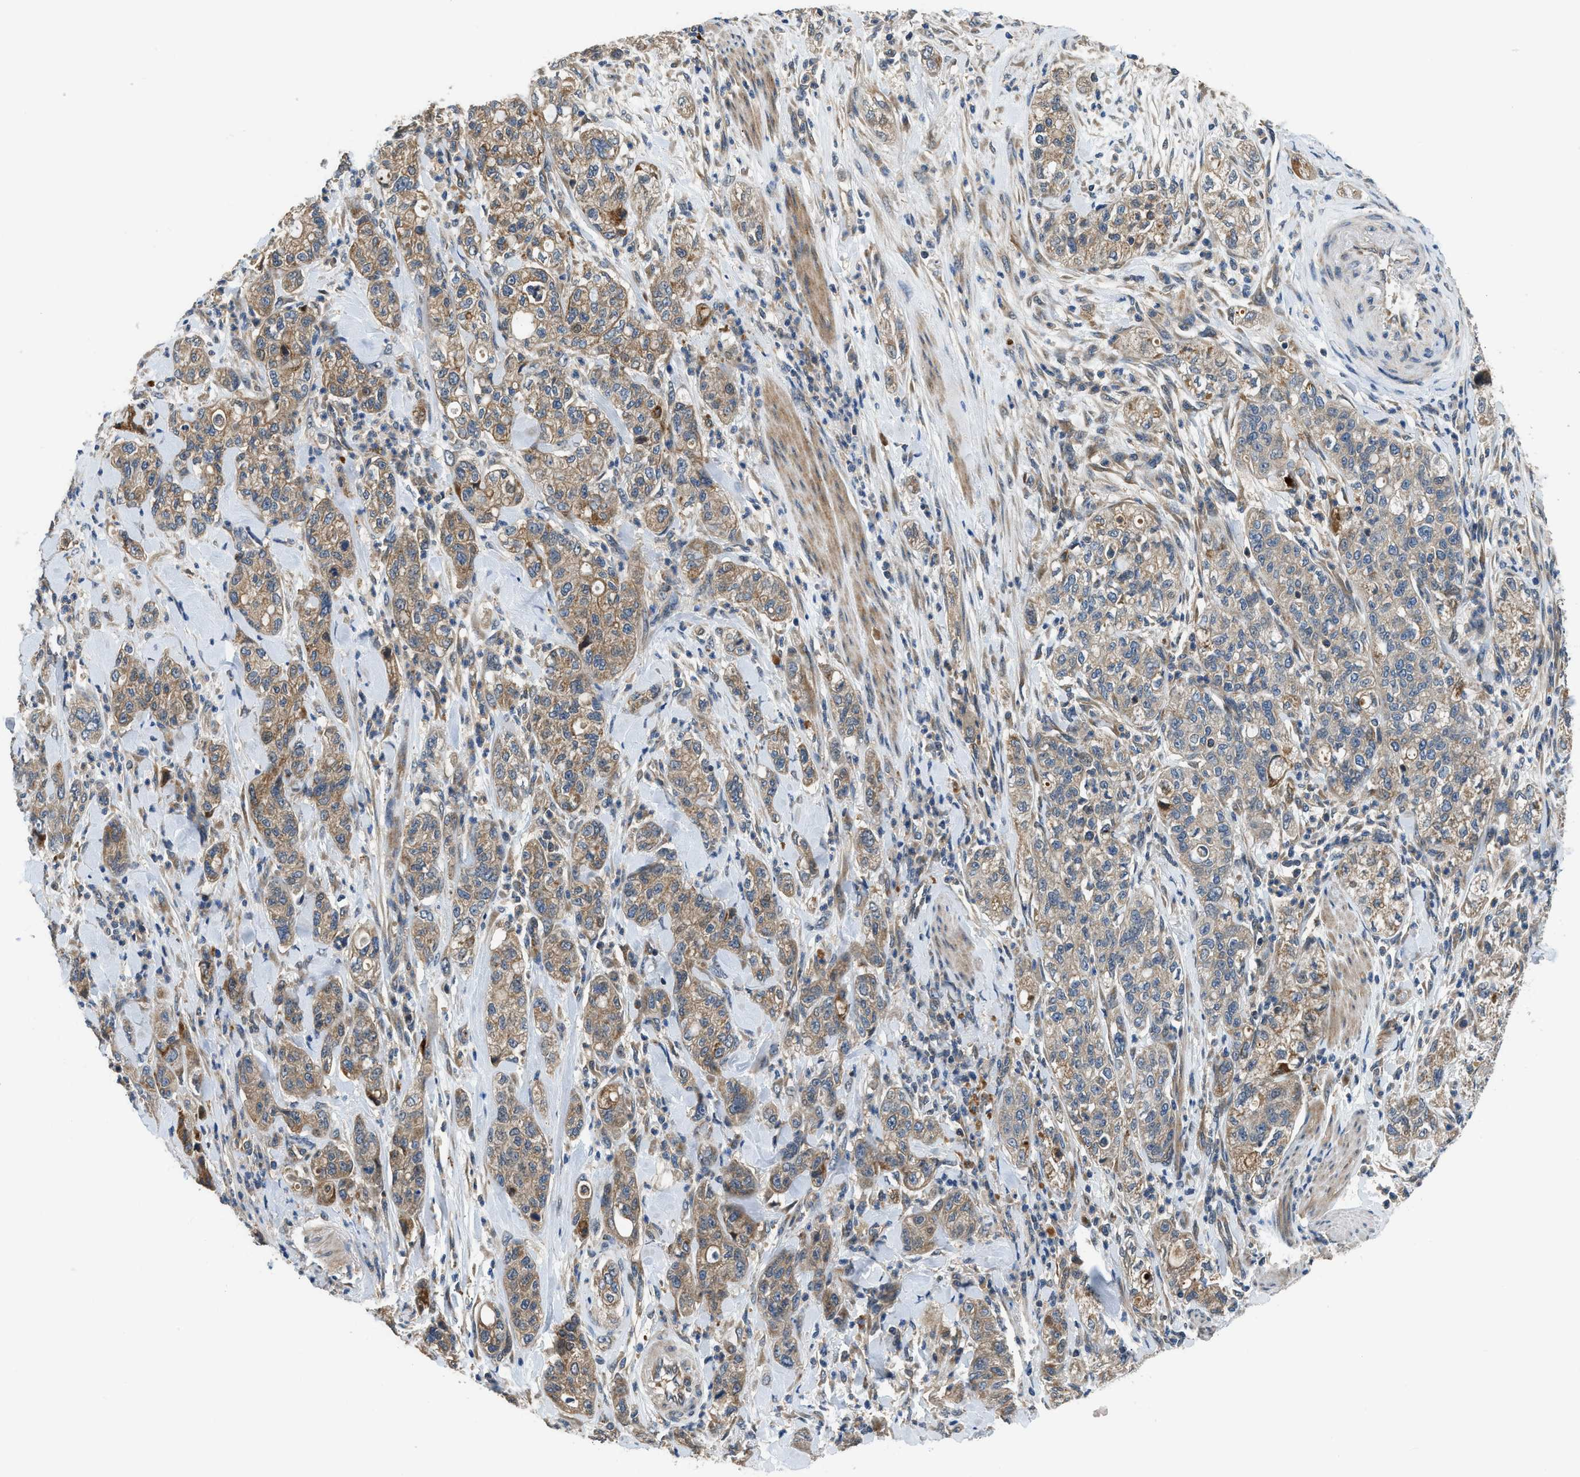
{"staining": {"intensity": "moderate", "quantity": ">75%", "location": "cytoplasmic/membranous"}, "tissue": "pancreatic cancer", "cell_type": "Tumor cells", "image_type": "cancer", "snomed": [{"axis": "morphology", "description": "Adenocarcinoma, NOS"}, {"axis": "topography", "description": "Pancreas"}], "caption": "Immunohistochemical staining of pancreatic cancer shows moderate cytoplasmic/membranous protein staining in approximately >75% of tumor cells.", "gene": "IL3RA", "patient": {"sex": "female", "age": 78}}